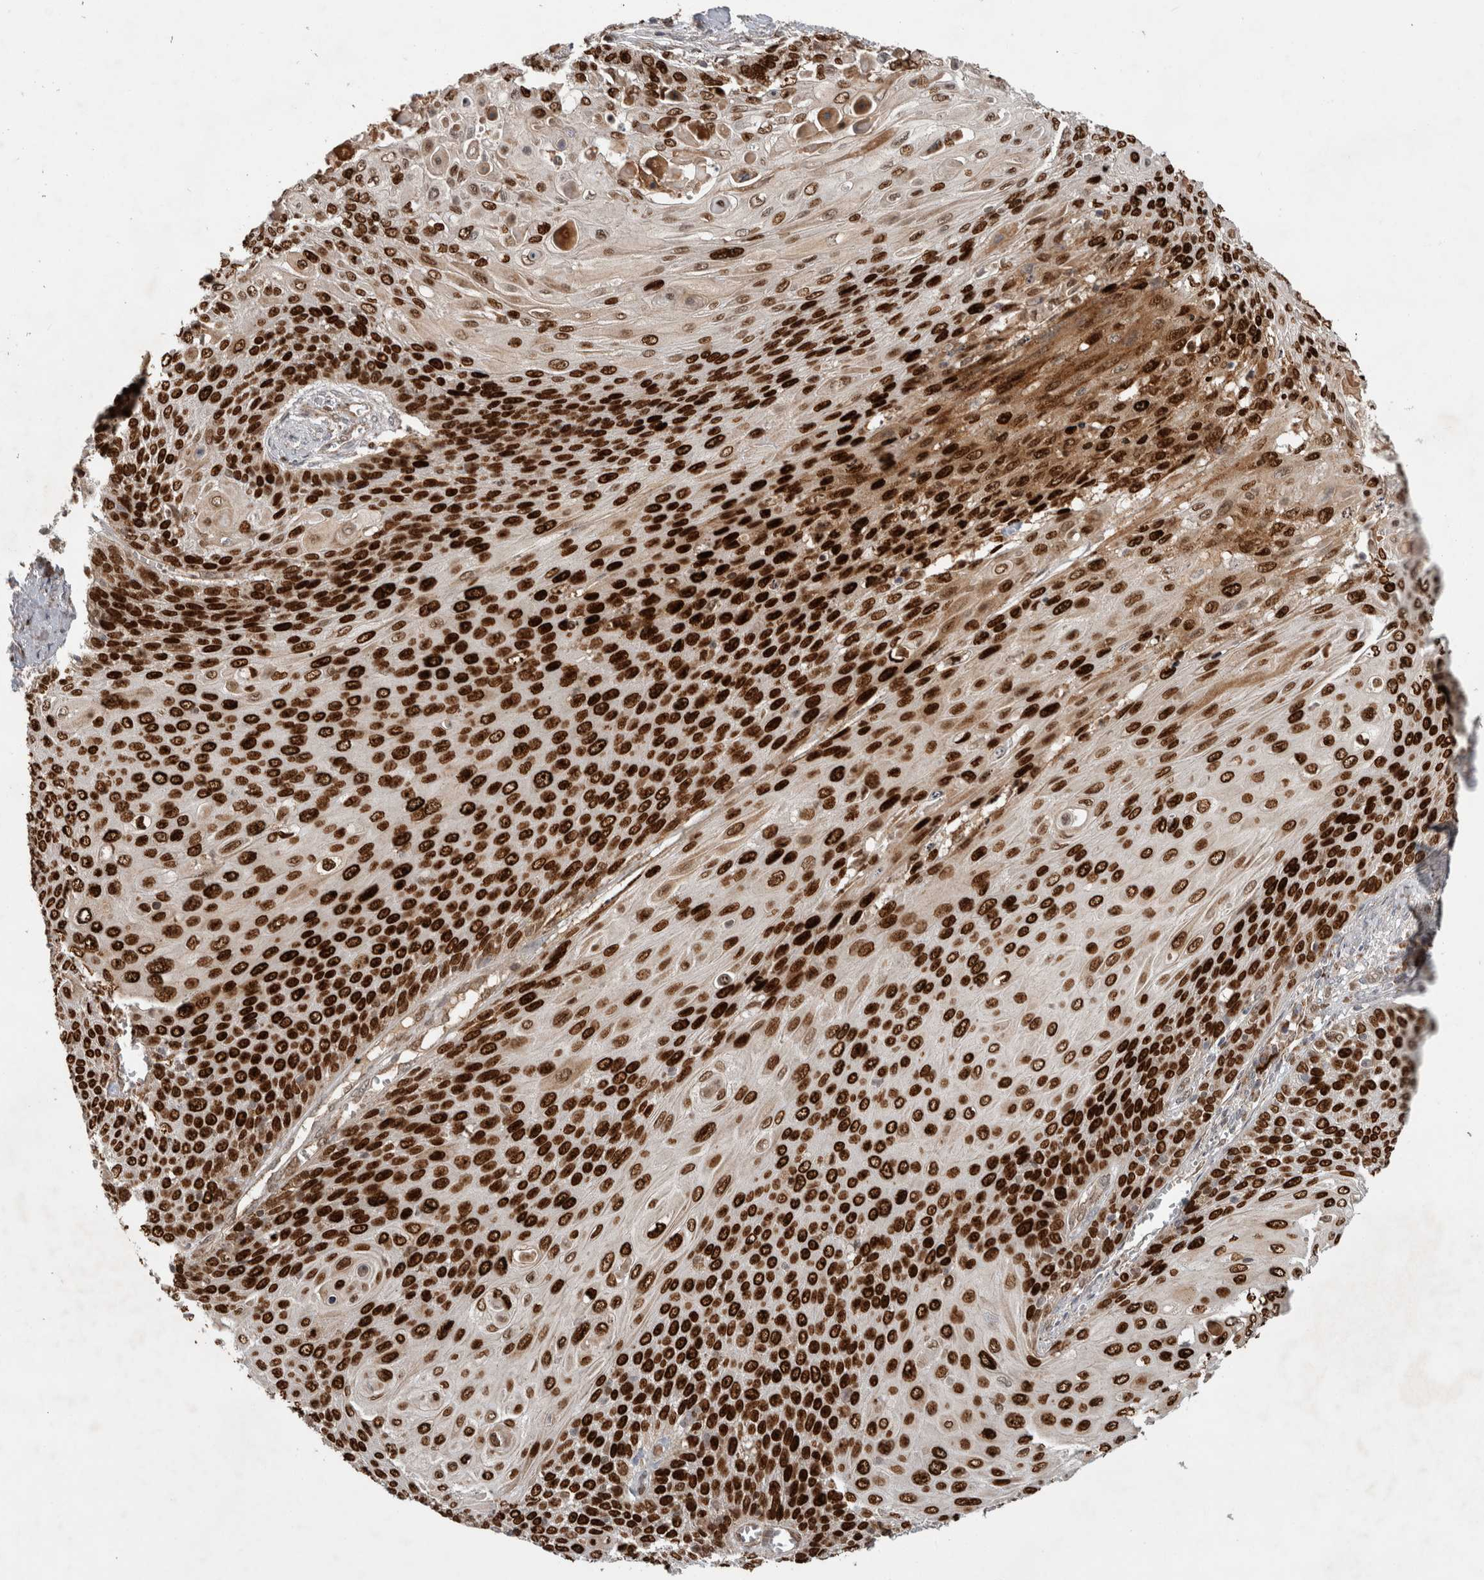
{"staining": {"intensity": "strong", "quantity": ">75%", "location": "cytoplasmic/membranous,nuclear"}, "tissue": "cervical cancer", "cell_type": "Tumor cells", "image_type": "cancer", "snomed": [{"axis": "morphology", "description": "Squamous cell carcinoma, NOS"}, {"axis": "topography", "description": "Cervix"}], "caption": "This micrograph displays immunohistochemistry staining of cervical cancer, with high strong cytoplasmic/membranous and nuclear staining in approximately >75% of tumor cells.", "gene": "INSRR", "patient": {"sex": "female", "age": 39}}